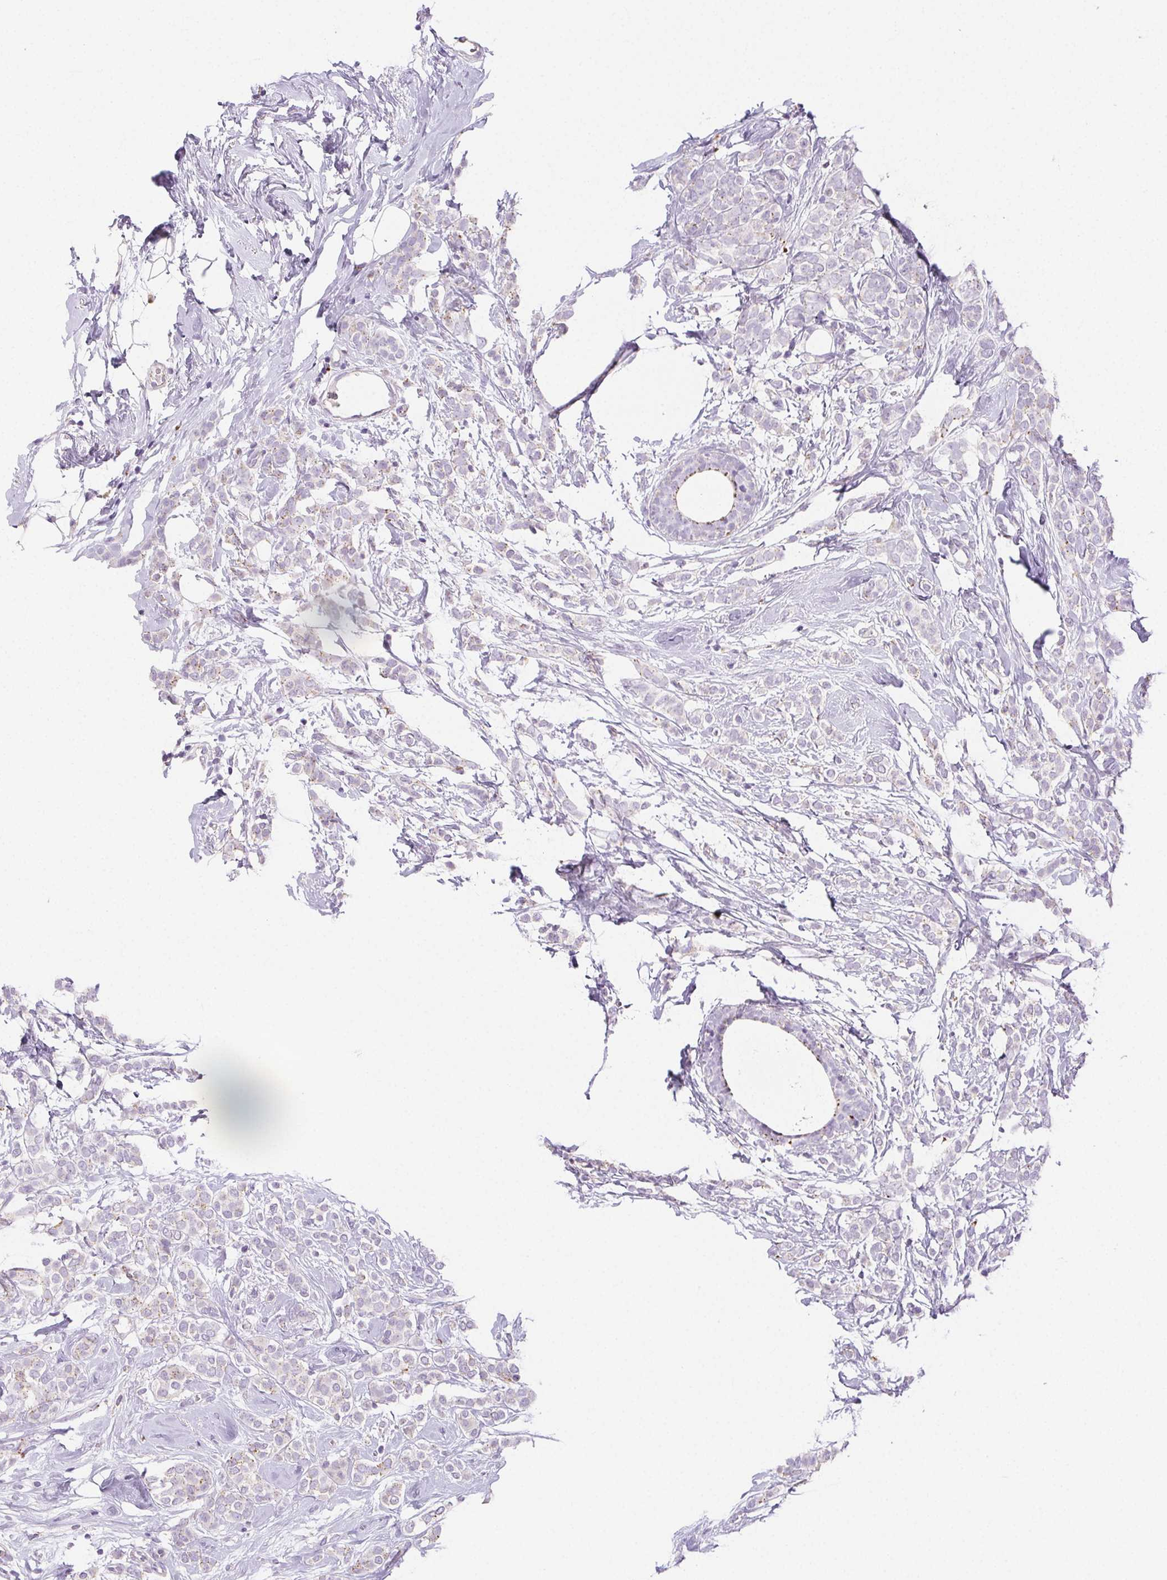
{"staining": {"intensity": "negative", "quantity": "none", "location": "none"}, "tissue": "breast cancer", "cell_type": "Tumor cells", "image_type": "cancer", "snomed": [{"axis": "morphology", "description": "Lobular carcinoma"}, {"axis": "topography", "description": "Breast"}], "caption": "This micrograph is of breast cancer (lobular carcinoma) stained with immunohistochemistry to label a protein in brown with the nuclei are counter-stained blue. There is no positivity in tumor cells.", "gene": "LIPA", "patient": {"sex": "female", "age": 49}}